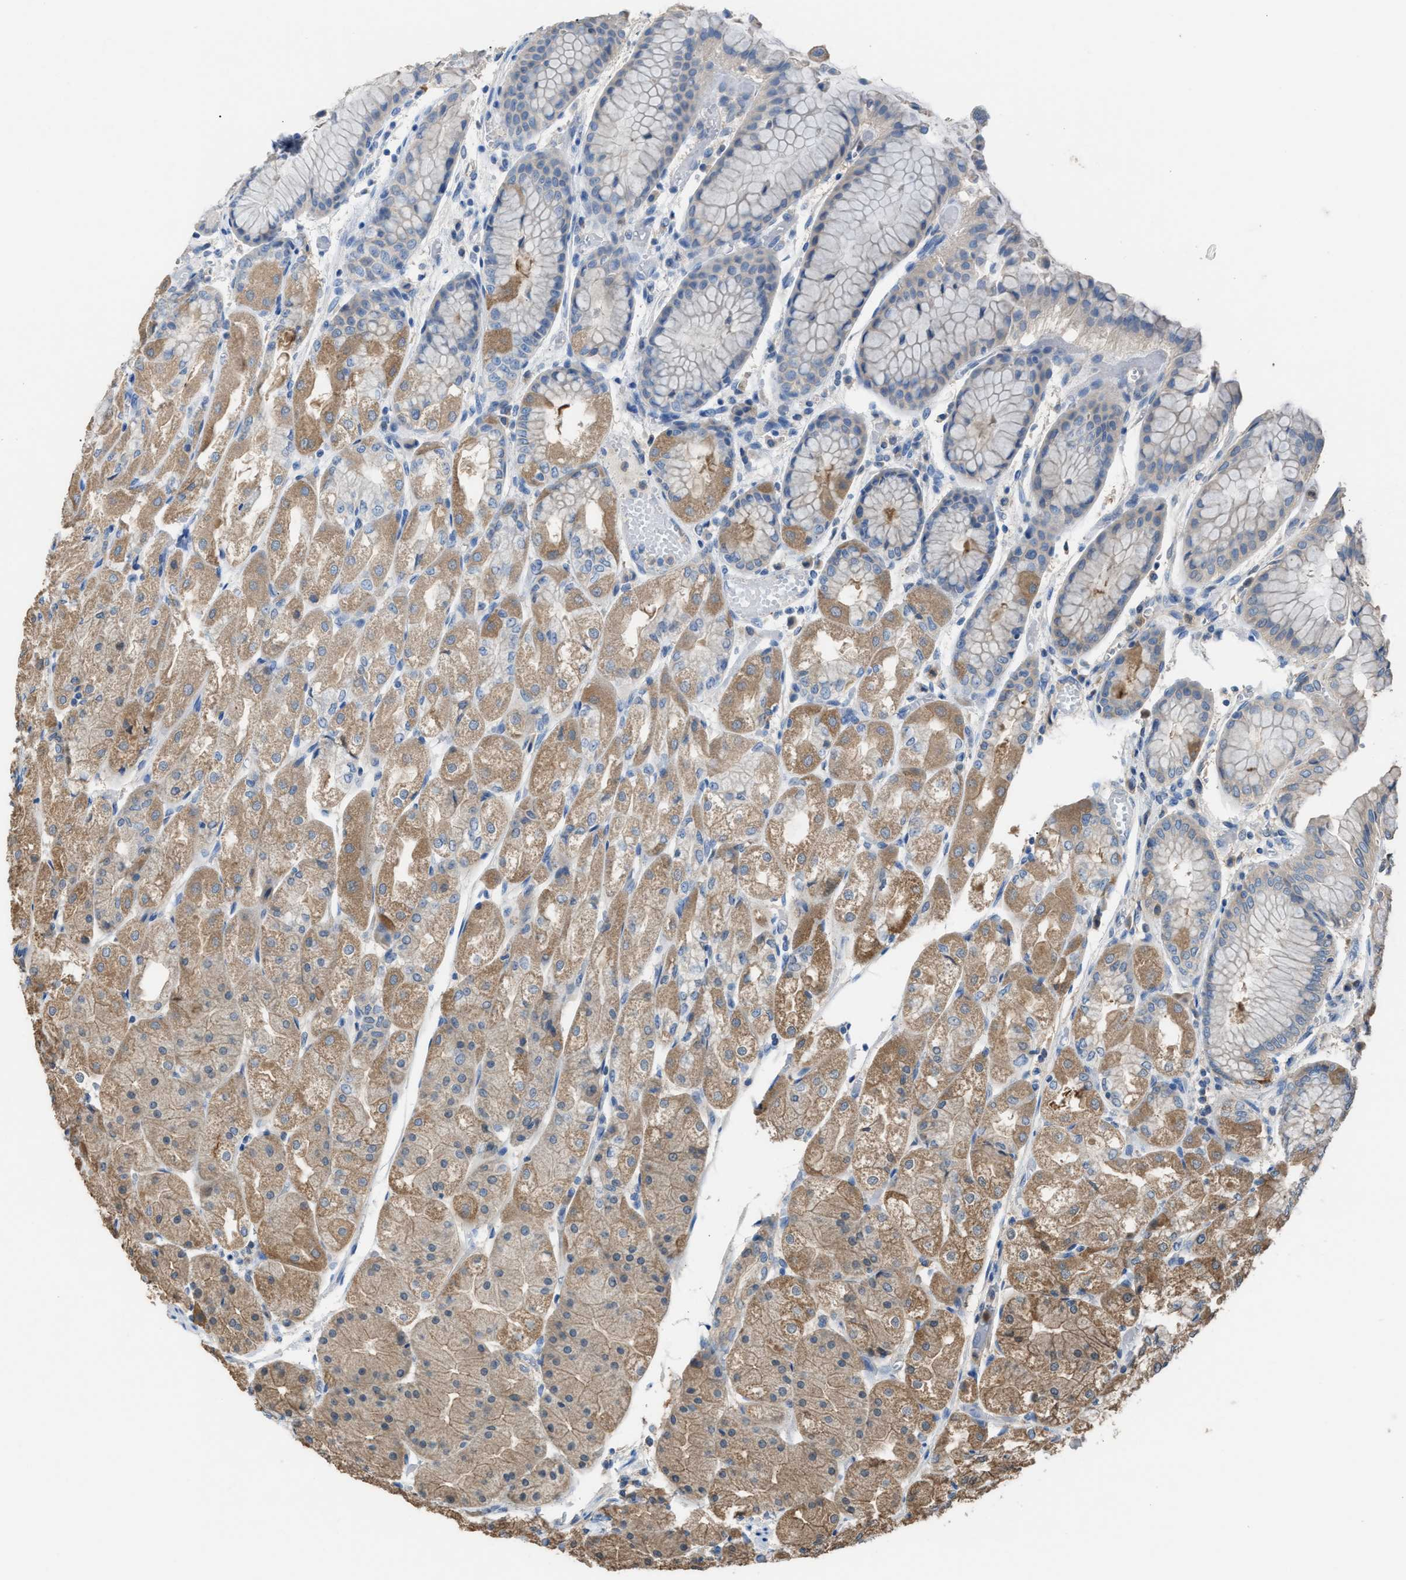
{"staining": {"intensity": "moderate", "quantity": "25%-75%", "location": "cytoplasmic/membranous"}, "tissue": "stomach", "cell_type": "Glandular cells", "image_type": "normal", "snomed": [{"axis": "morphology", "description": "Normal tissue, NOS"}, {"axis": "topography", "description": "Stomach, upper"}], "caption": "This is a histology image of immunohistochemistry (IHC) staining of normal stomach, which shows moderate staining in the cytoplasmic/membranous of glandular cells.", "gene": "NQO2", "patient": {"sex": "male", "age": 72}}